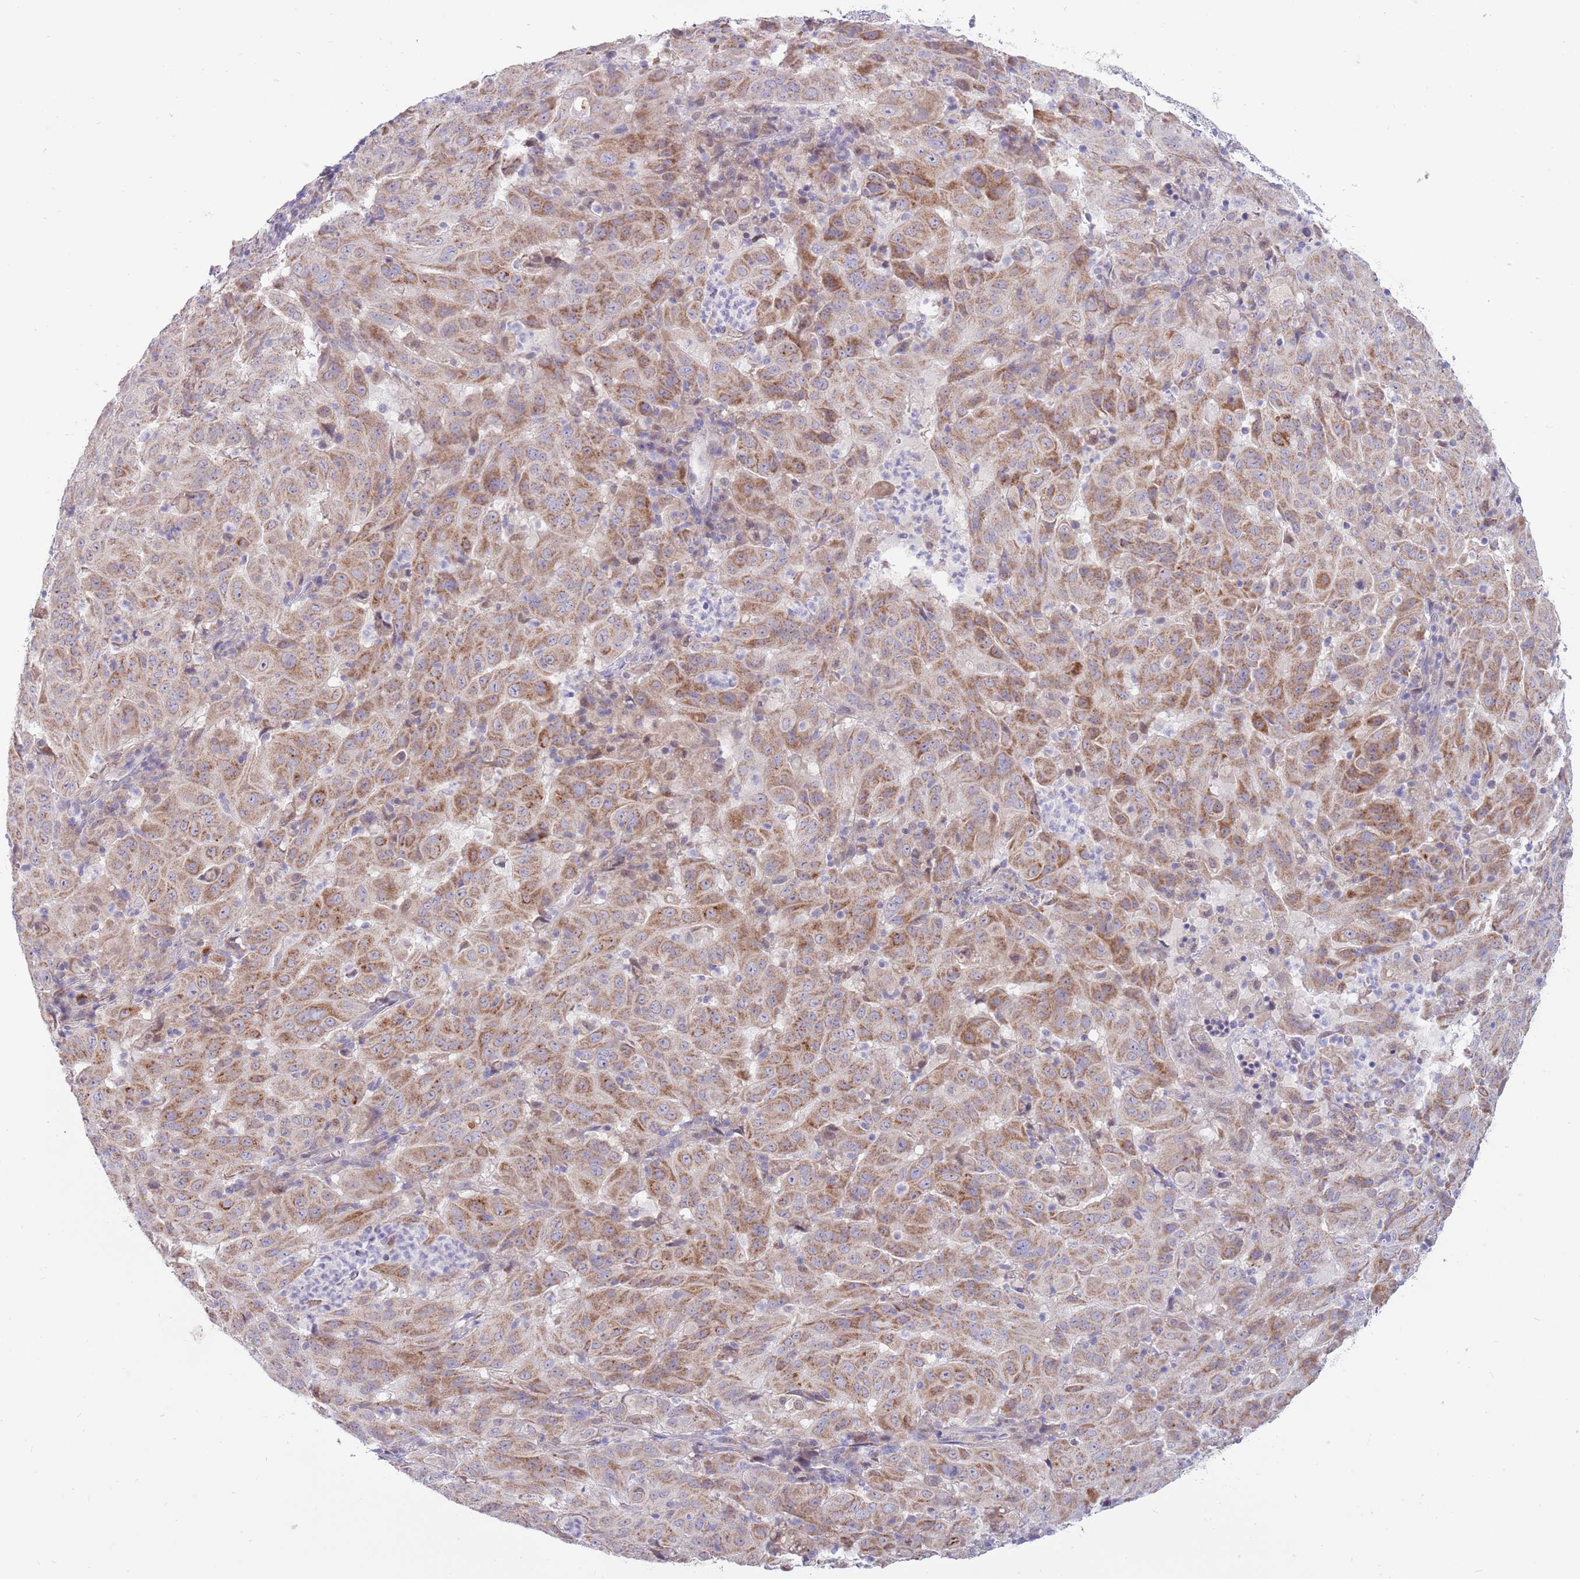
{"staining": {"intensity": "moderate", "quantity": ">75%", "location": "cytoplasmic/membranous"}, "tissue": "pancreatic cancer", "cell_type": "Tumor cells", "image_type": "cancer", "snomed": [{"axis": "morphology", "description": "Adenocarcinoma, NOS"}, {"axis": "topography", "description": "Pancreas"}], "caption": "Tumor cells display medium levels of moderate cytoplasmic/membranous staining in about >75% of cells in human adenocarcinoma (pancreatic).", "gene": "DDHD1", "patient": {"sex": "male", "age": 63}}